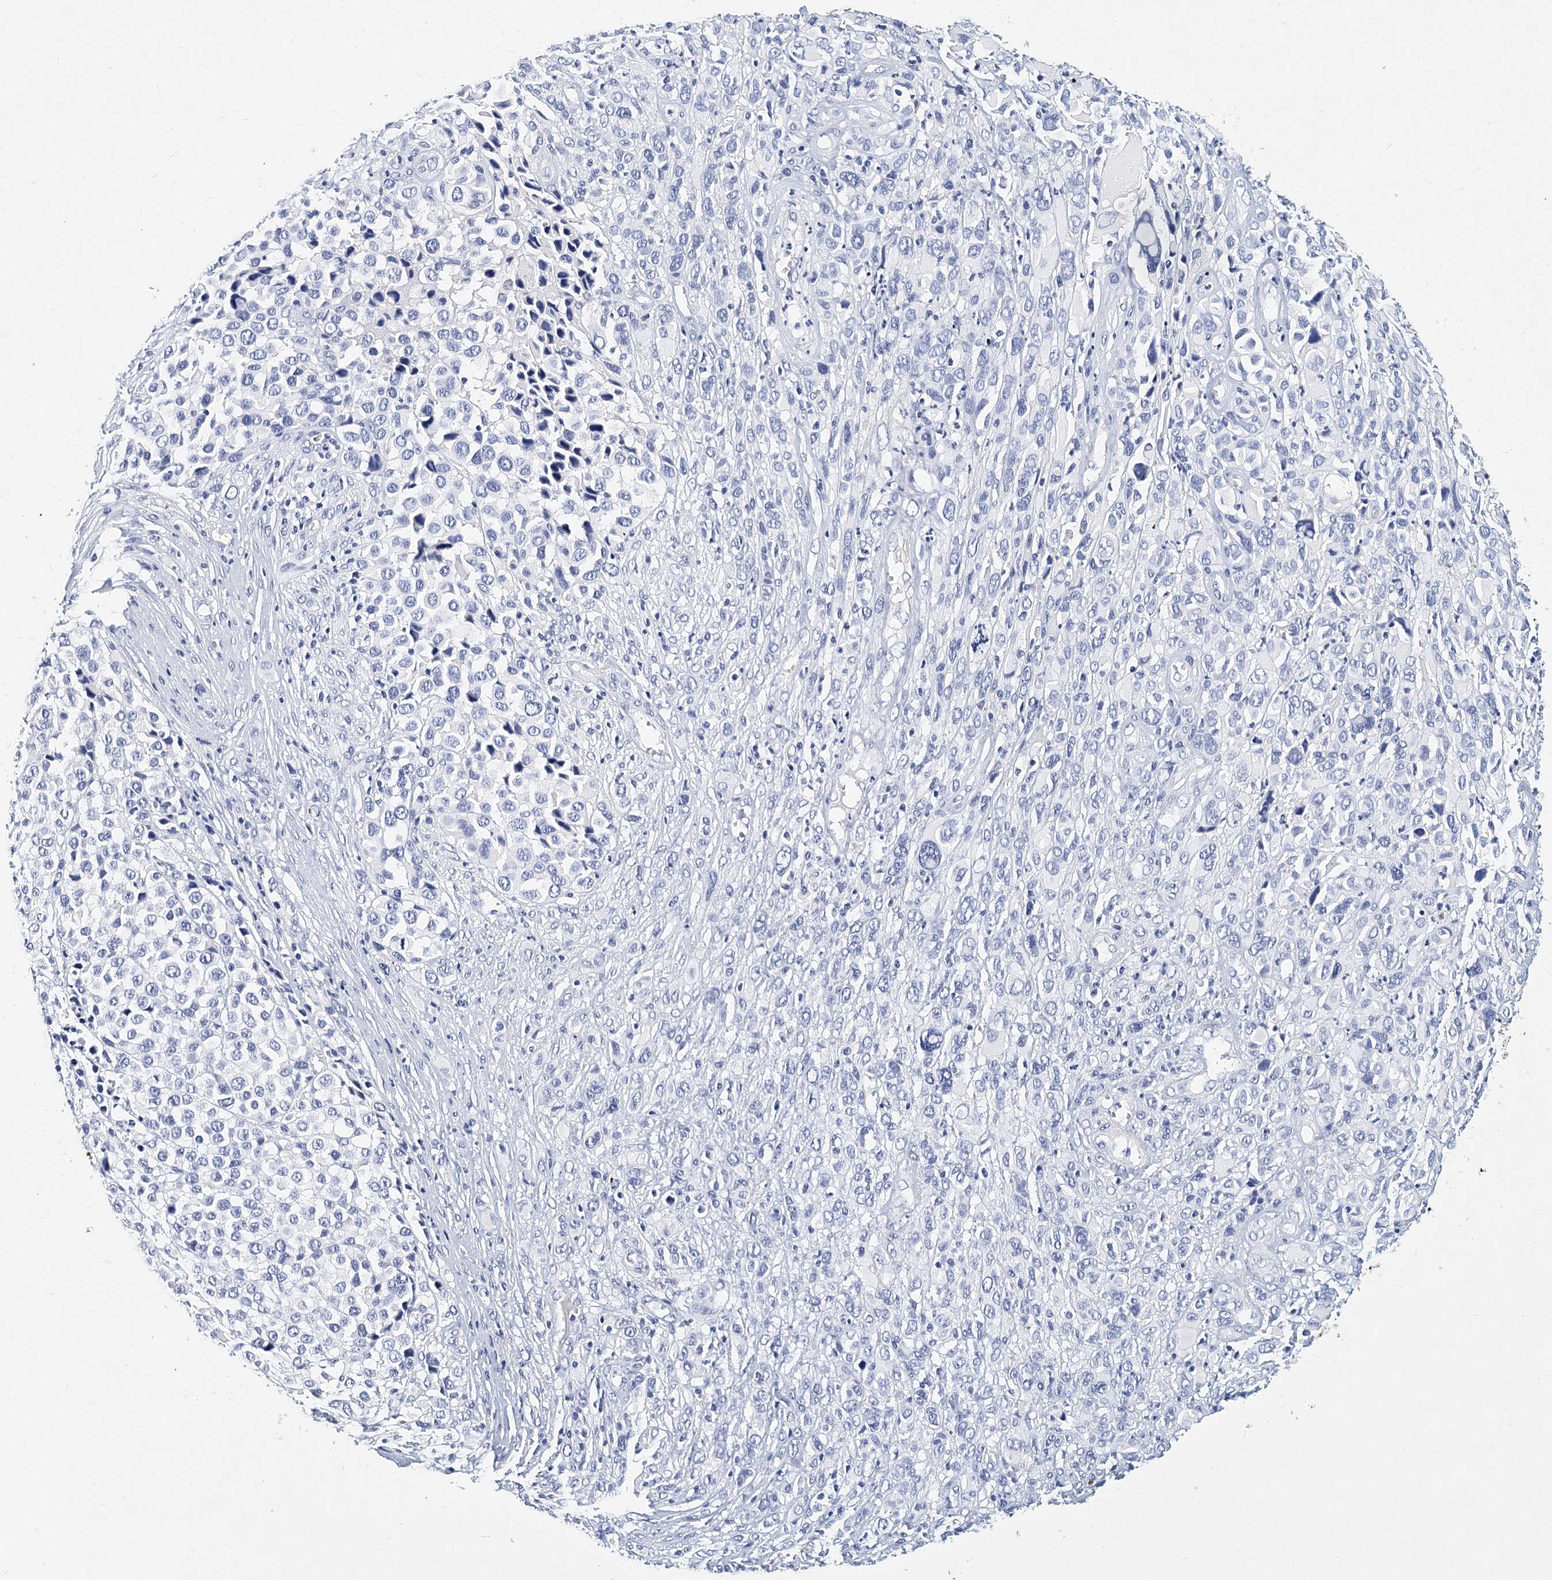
{"staining": {"intensity": "negative", "quantity": "none", "location": "none"}, "tissue": "melanoma", "cell_type": "Tumor cells", "image_type": "cancer", "snomed": [{"axis": "morphology", "description": "Malignant melanoma, NOS"}, {"axis": "topography", "description": "Skin of trunk"}], "caption": "Malignant melanoma was stained to show a protein in brown. There is no significant positivity in tumor cells. The staining is performed using DAB brown chromogen with nuclei counter-stained in using hematoxylin.", "gene": "ITGA2B", "patient": {"sex": "male", "age": 71}}